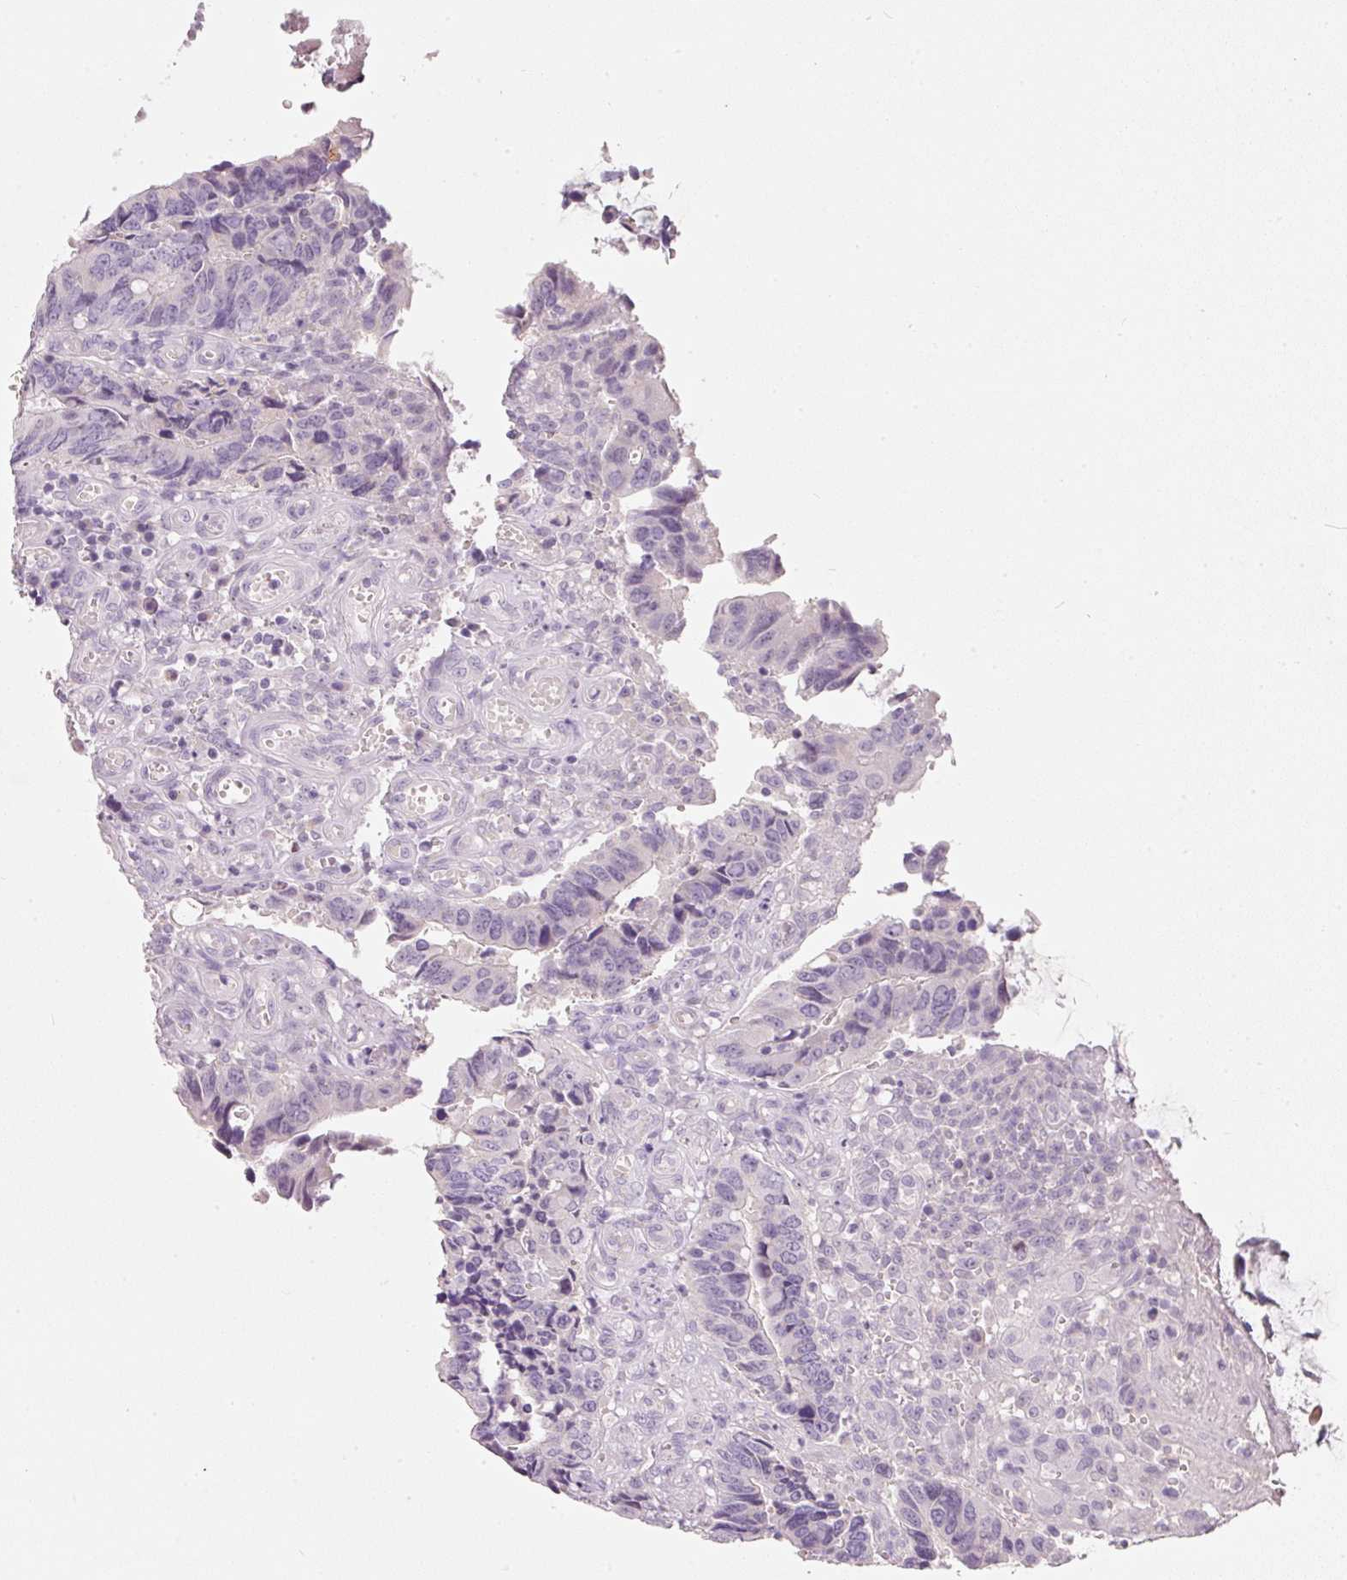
{"staining": {"intensity": "negative", "quantity": "none", "location": "none"}, "tissue": "colorectal cancer", "cell_type": "Tumor cells", "image_type": "cancer", "snomed": [{"axis": "morphology", "description": "Adenocarcinoma, NOS"}, {"axis": "topography", "description": "Colon"}], "caption": "Tumor cells are negative for brown protein staining in adenocarcinoma (colorectal). The staining is performed using DAB (3,3'-diaminobenzidine) brown chromogen with nuclei counter-stained in using hematoxylin.", "gene": "ENSG00000206549", "patient": {"sex": "male", "age": 87}}